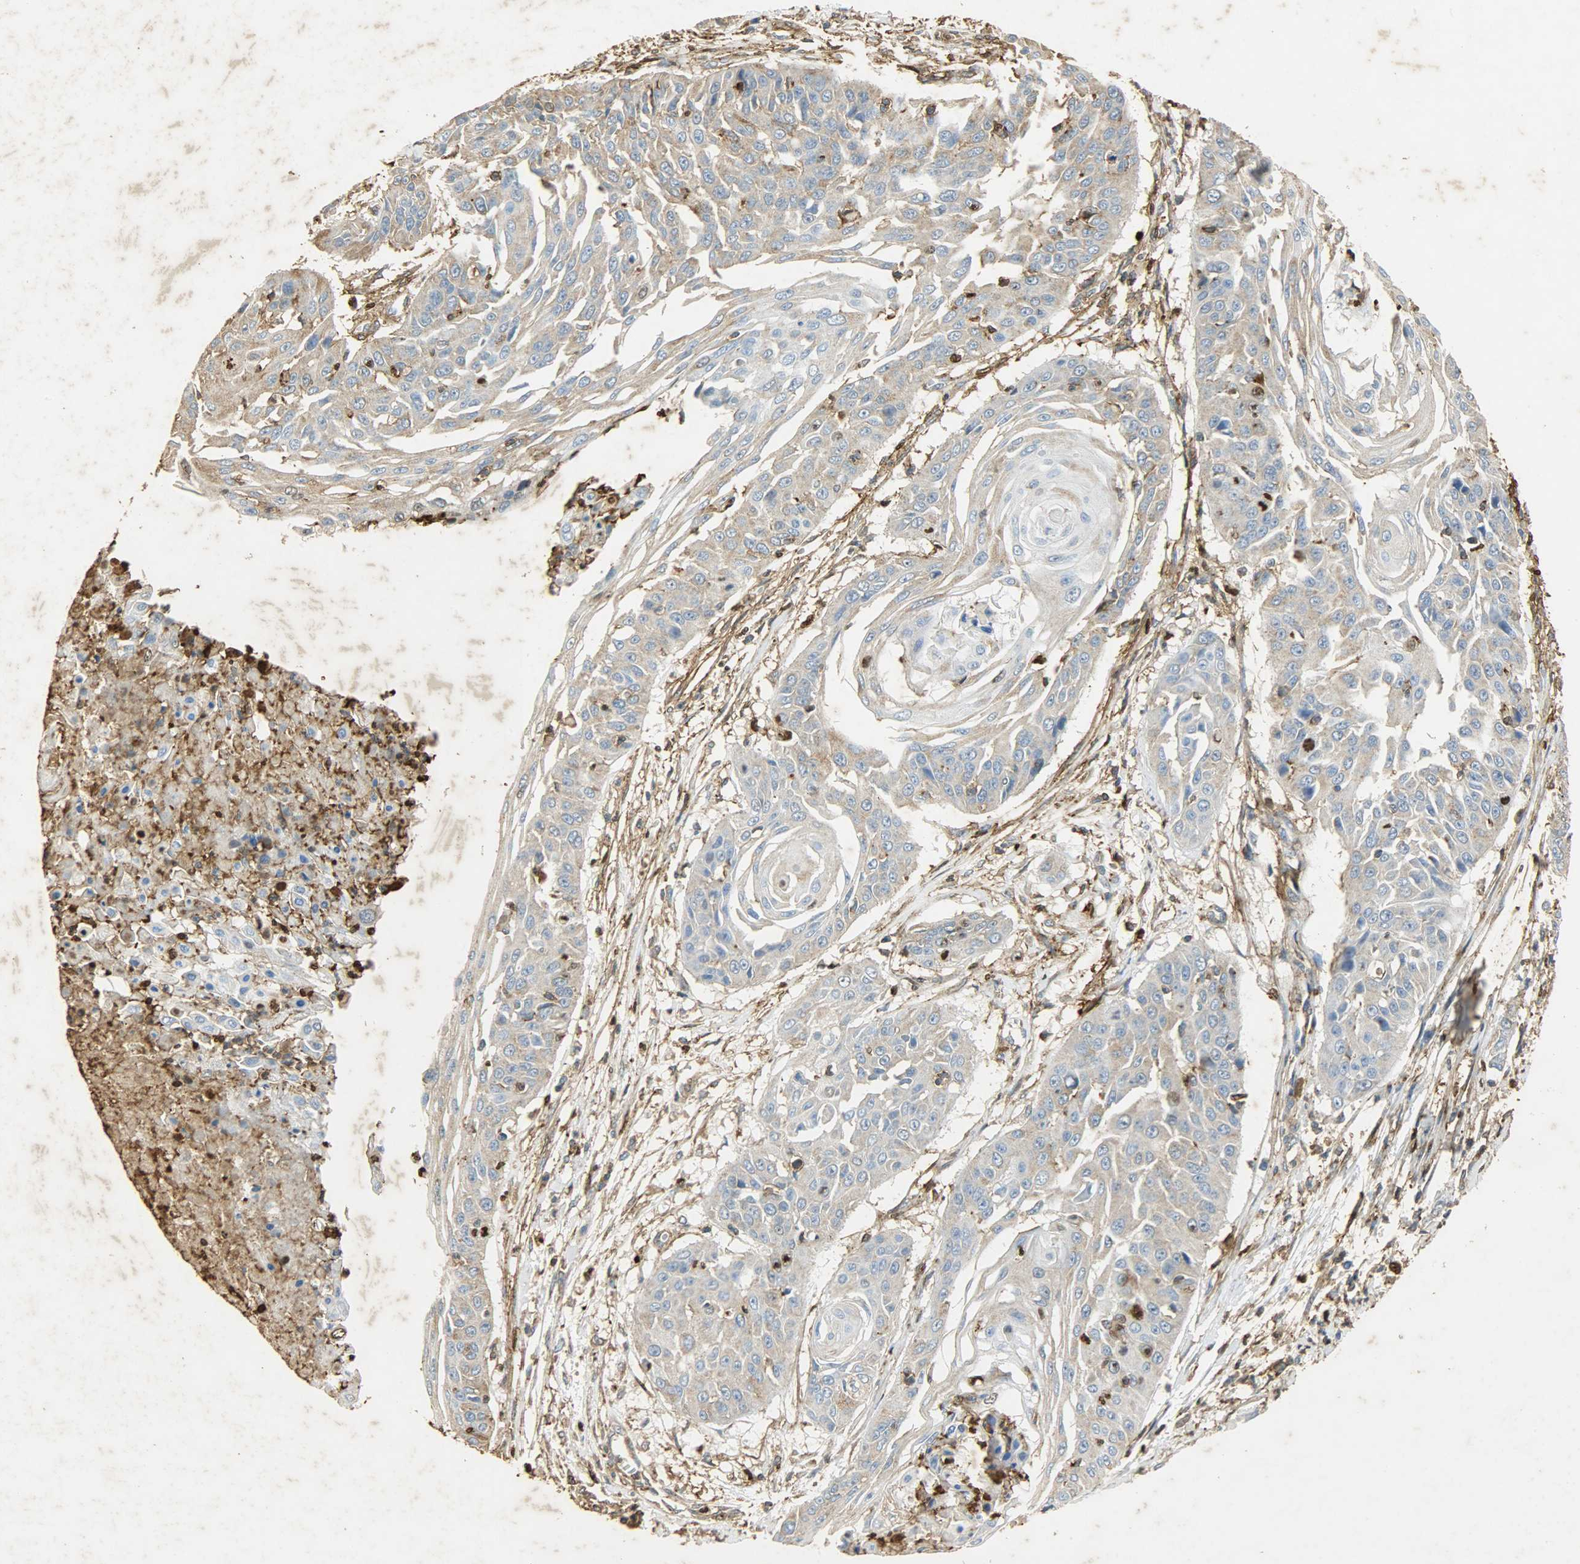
{"staining": {"intensity": "weak", "quantity": ">75%", "location": "cytoplasmic/membranous"}, "tissue": "cervical cancer", "cell_type": "Tumor cells", "image_type": "cancer", "snomed": [{"axis": "morphology", "description": "Squamous cell carcinoma, NOS"}, {"axis": "topography", "description": "Cervix"}], "caption": "Squamous cell carcinoma (cervical) tissue reveals weak cytoplasmic/membranous expression in about >75% of tumor cells, visualized by immunohistochemistry.", "gene": "ANXA6", "patient": {"sex": "female", "age": 64}}